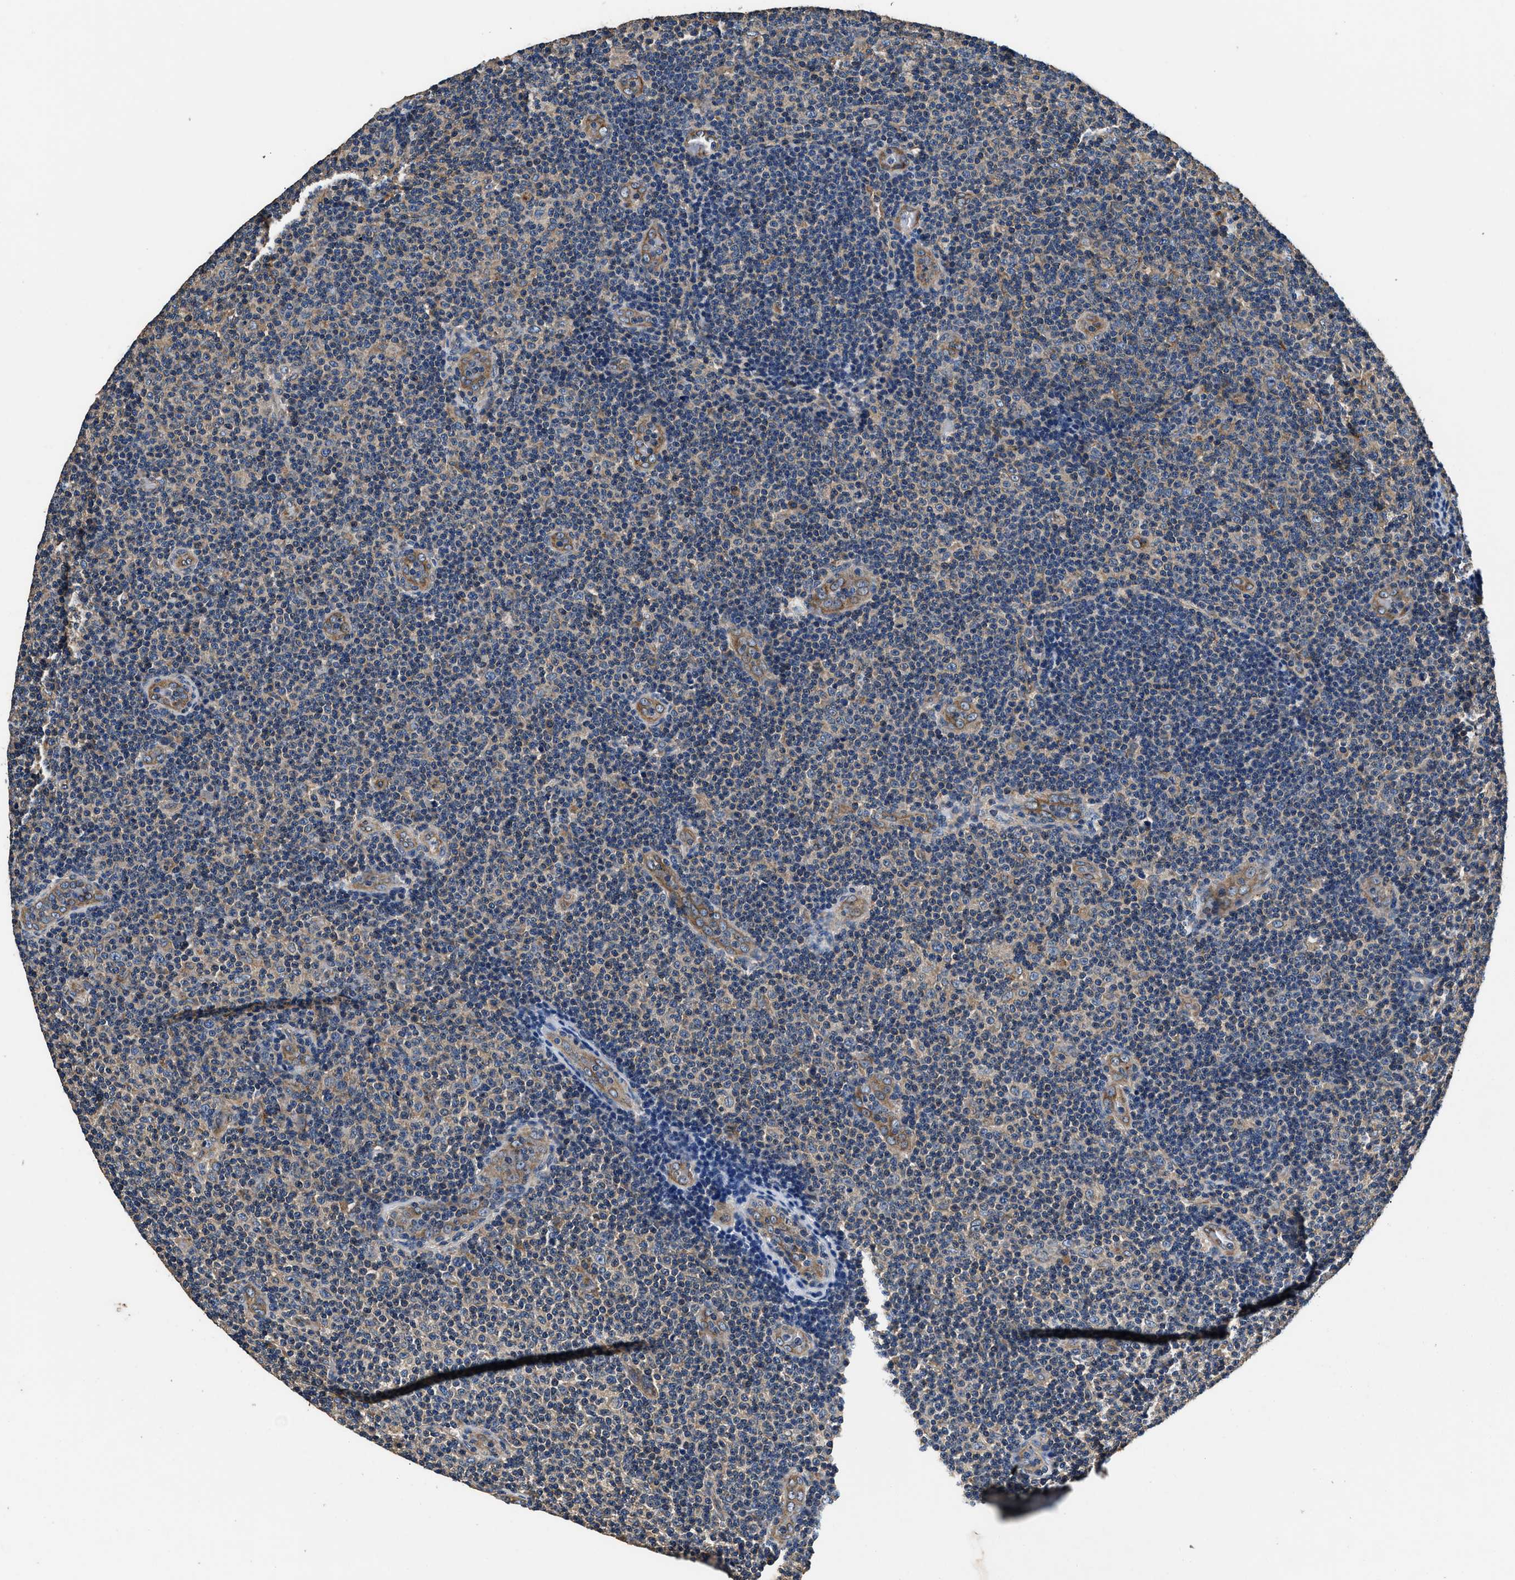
{"staining": {"intensity": "weak", "quantity": "25%-75%", "location": "cytoplasmic/membranous"}, "tissue": "lymphoma", "cell_type": "Tumor cells", "image_type": "cancer", "snomed": [{"axis": "morphology", "description": "Malignant lymphoma, non-Hodgkin's type, Low grade"}, {"axis": "topography", "description": "Lymph node"}], "caption": "Weak cytoplasmic/membranous protein positivity is present in approximately 25%-75% of tumor cells in low-grade malignant lymphoma, non-Hodgkin's type. (brown staining indicates protein expression, while blue staining denotes nuclei).", "gene": "DHRS7B", "patient": {"sex": "male", "age": 83}}